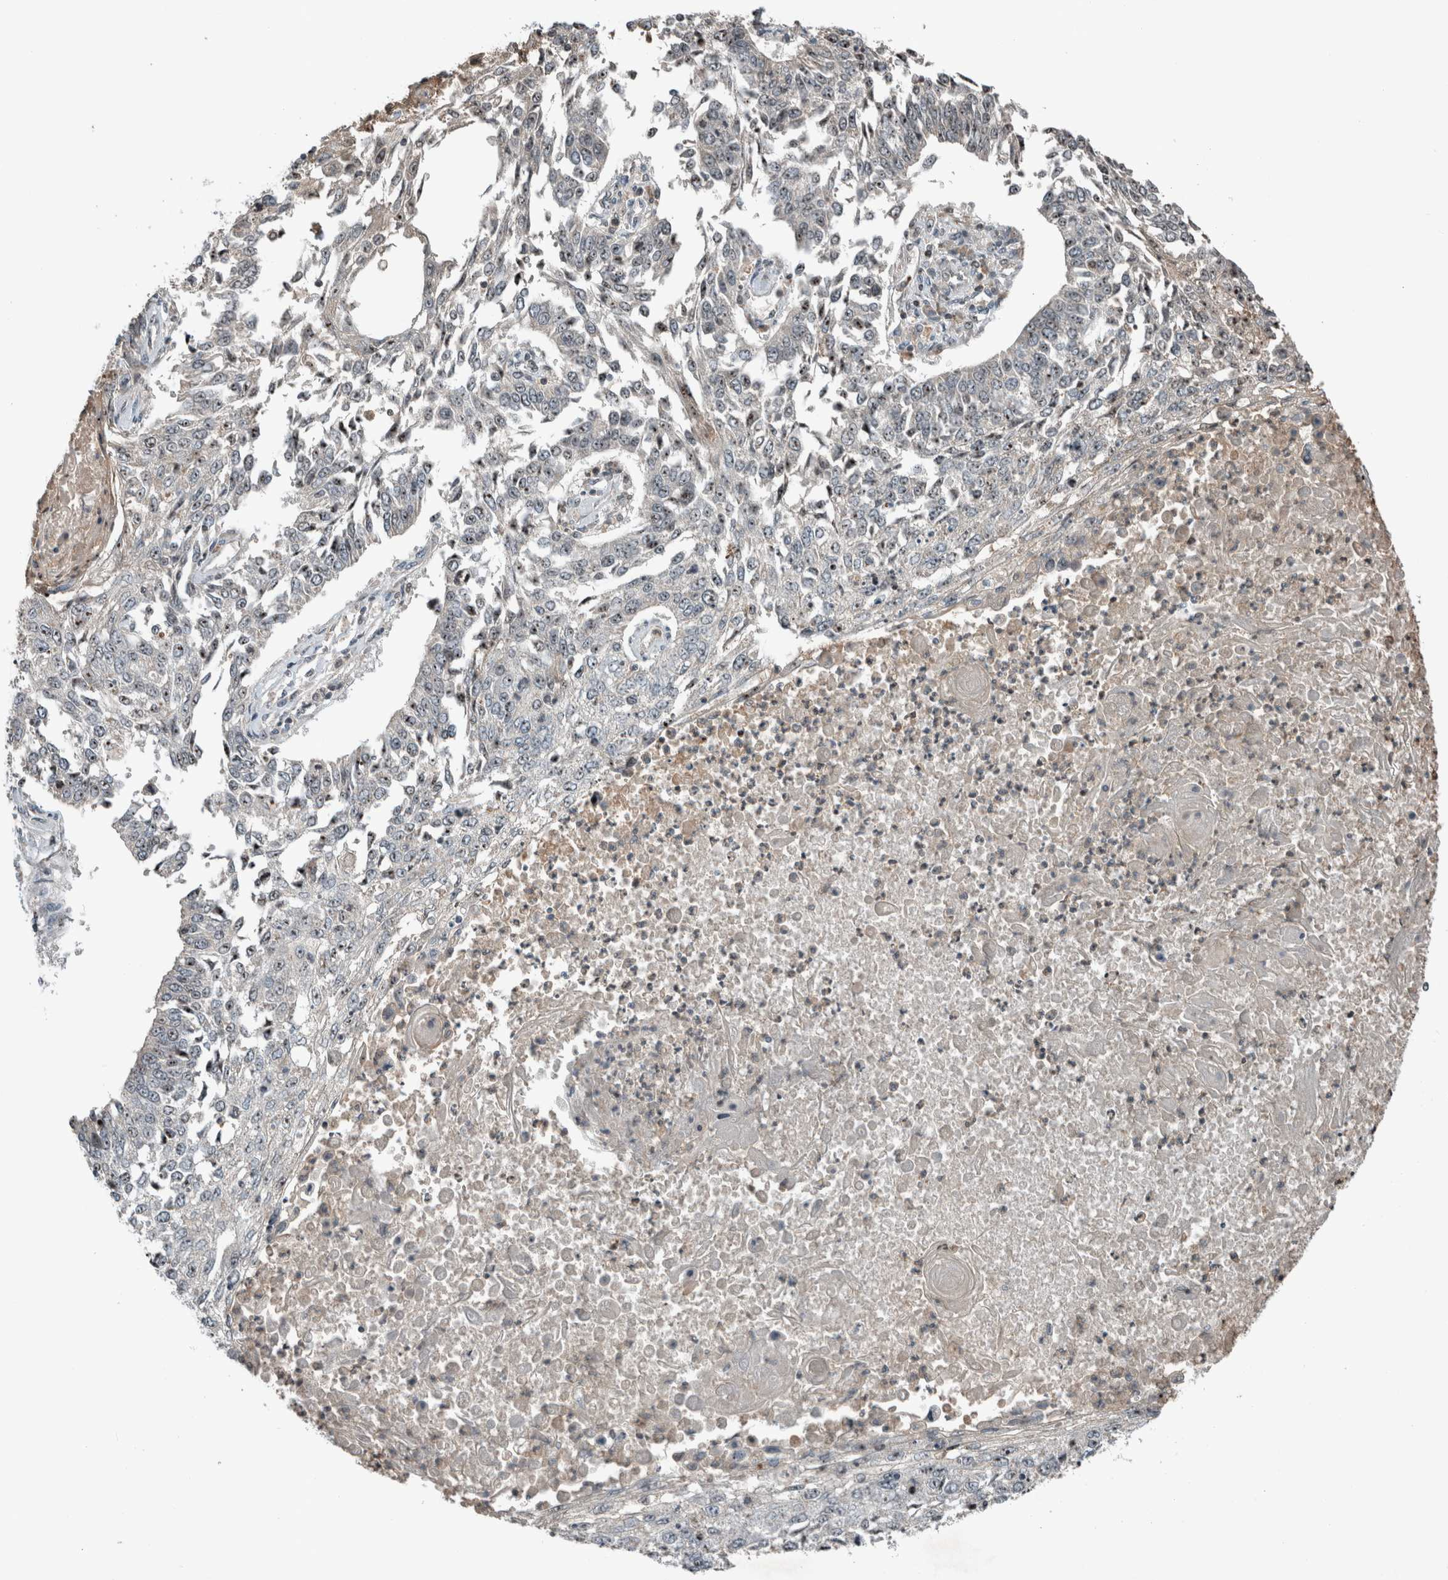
{"staining": {"intensity": "weak", "quantity": ">75%", "location": "nuclear"}, "tissue": "lung cancer", "cell_type": "Tumor cells", "image_type": "cancer", "snomed": [{"axis": "morphology", "description": "Normal tissue, NOS"}, {"axis": "morphology", "description": "Squamous cell carcinoma, NOS"}, {"axis": "topography", "description": "Cartilage tissue"}, {"axis": "topography", "description": "Bronchus"}, {"axis": "topography", "description": "Lung"}, {"axis": "topography", "description": "Peripheral nerve tissue"}], "caption": "This photomicrograph demonstrates immunohistochemistry (IHC) staining of human squamous cell carcinoma (lung), with low weak nuclear staining in about >75% of tumor cells.", "gene": "RPF1", "patient": {"sex": "female", "age": 49}}